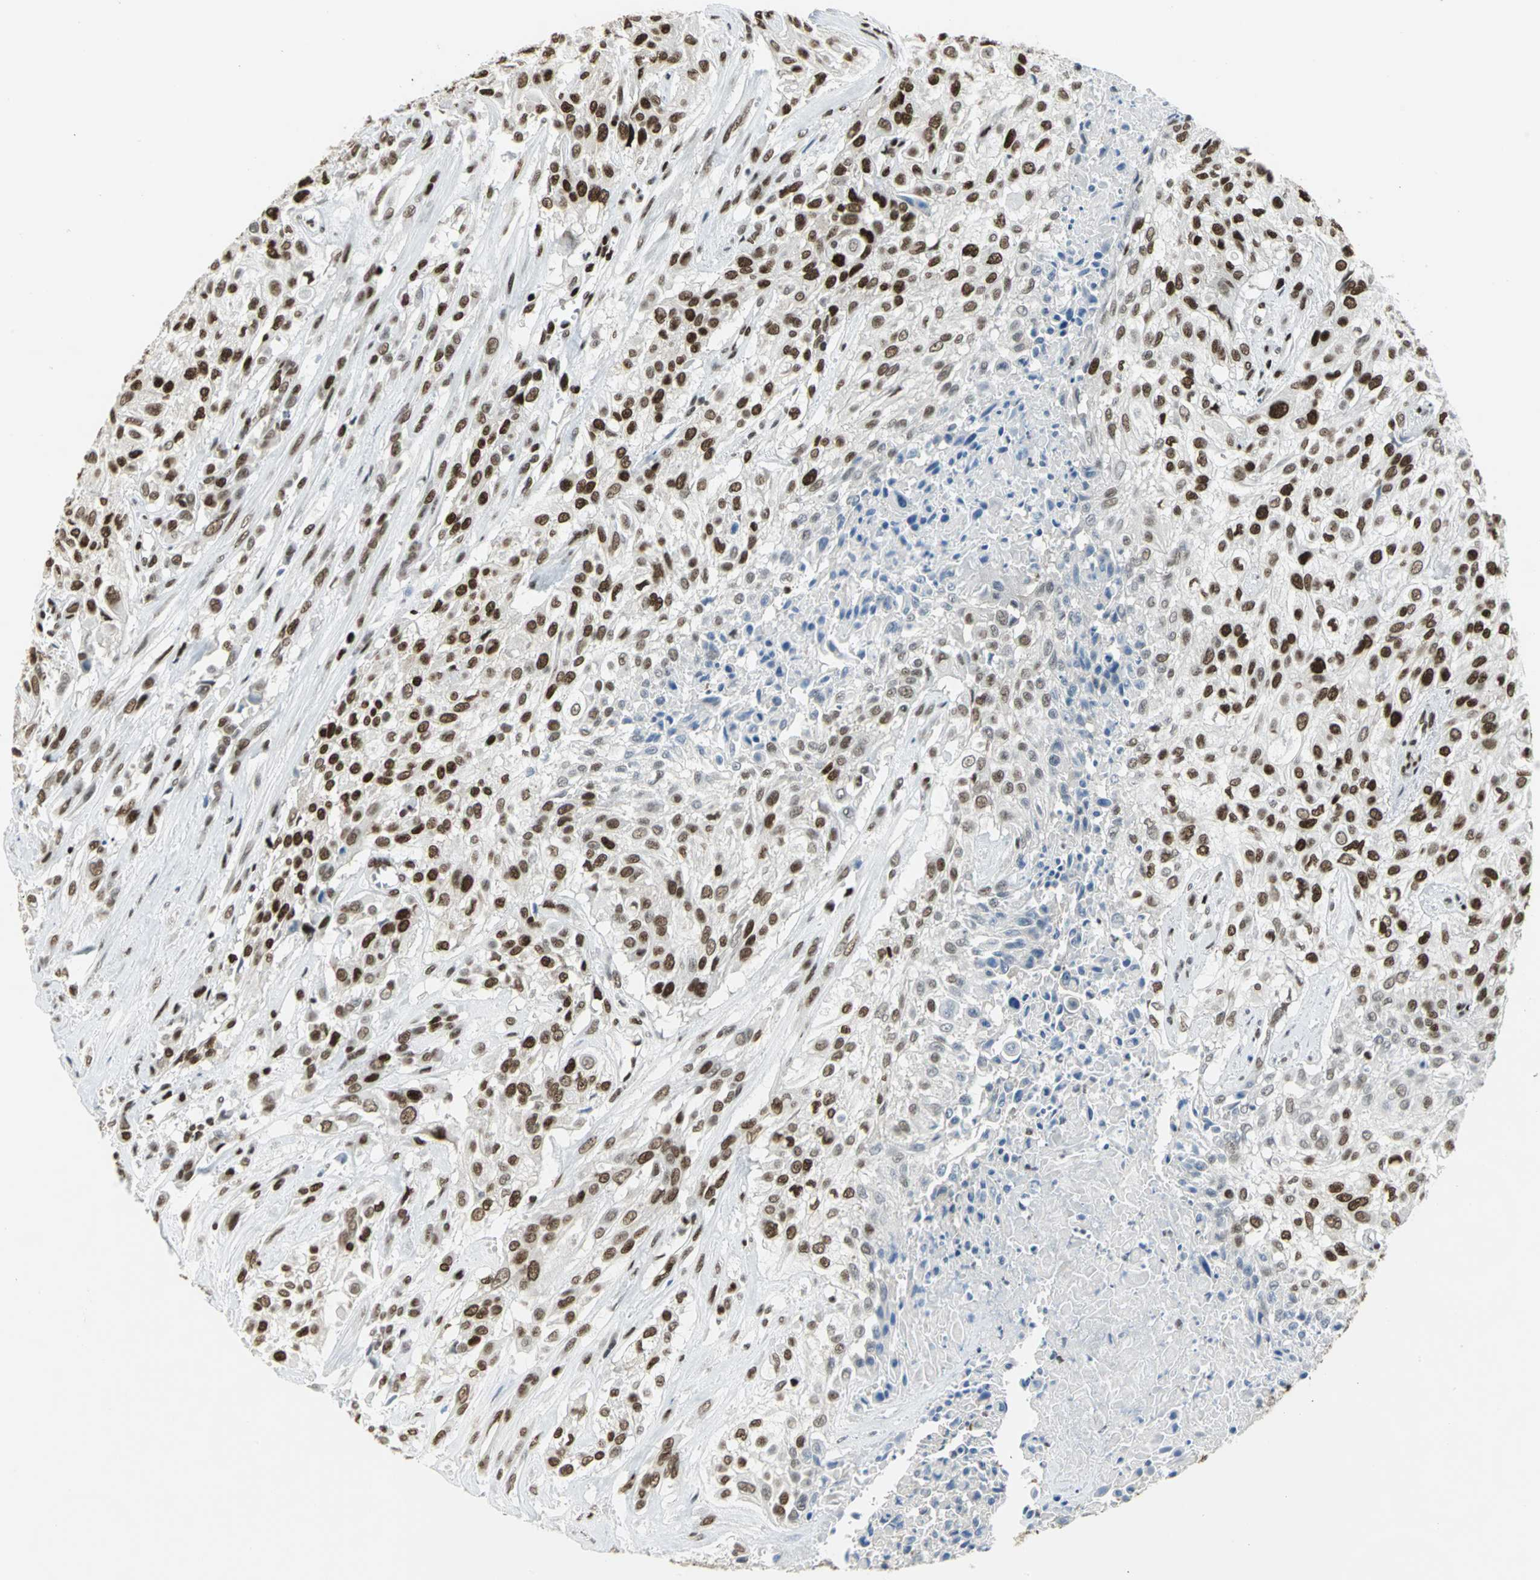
{"staining": {"intensity": "strong", "quantity": ">75%", "location": "nuclear"}, "tissue": "urothelial cancer", "cell_type": "Tumor cells", "image_type": "cancer", "snomed": [{"axis": "morphology", "description": "Urothelial carcinoma, High grade"}, {"axis": "topography", "description": "Urinary bladder"}], "caption": "There is high levels of strong nuclear positivity in tumor cells of urothelial carcinoma (high-grade), as demonstrated by immunohistochemical staining (brown color).", "gene": "HNRNPD", "patient": {"sex": "male", "age": 57}}